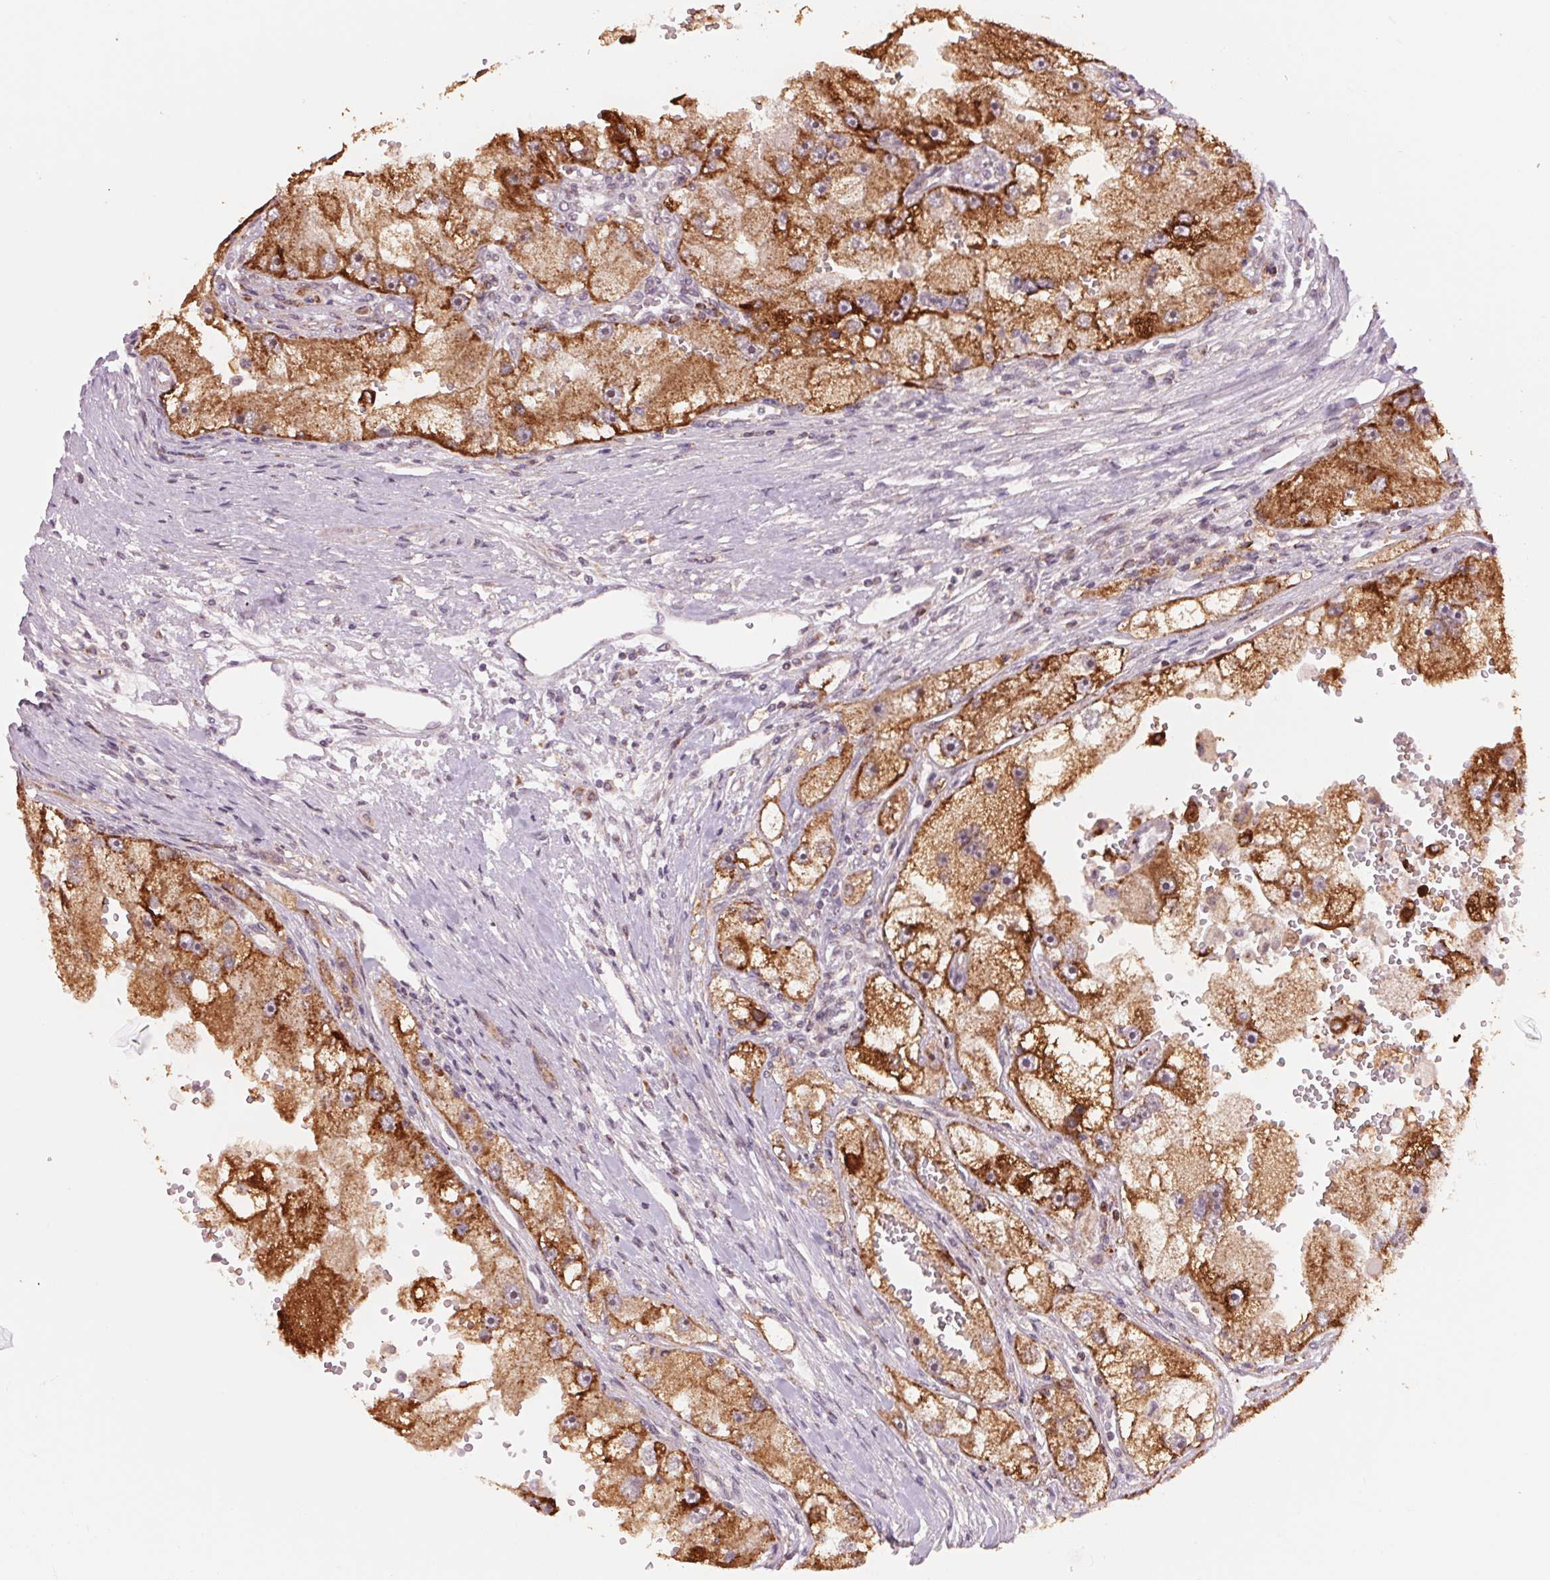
{"staining": {"intensity": "strong", "quantity": "25%-75%", "location": "cytoplasmic/membranous"}, "tissue": "renal cancer", "cell_type": "Tumor cells", "image_type": "cancer", "snomed": [{"axis": "morphology", "description": "Adenocarcinoma, NOS"}, {"axis": "topography", "description": "Kidney"}], "caption": "Immunohistochemical staining of human adenocarcinoma (renal) exhibits high levels of strong cytoplasmic/membranous protein positivity in about 25%-75% of tumor cells. The staining was performed using DAB (3,3'-diaminobenzidine) to visualize the protein expression in brown, while the nuclei were stained in blue with hematoxylin (Magnification: 20x).", "gene": "ARHGAP32", "patient": {"sex": "male", "age": 63}}